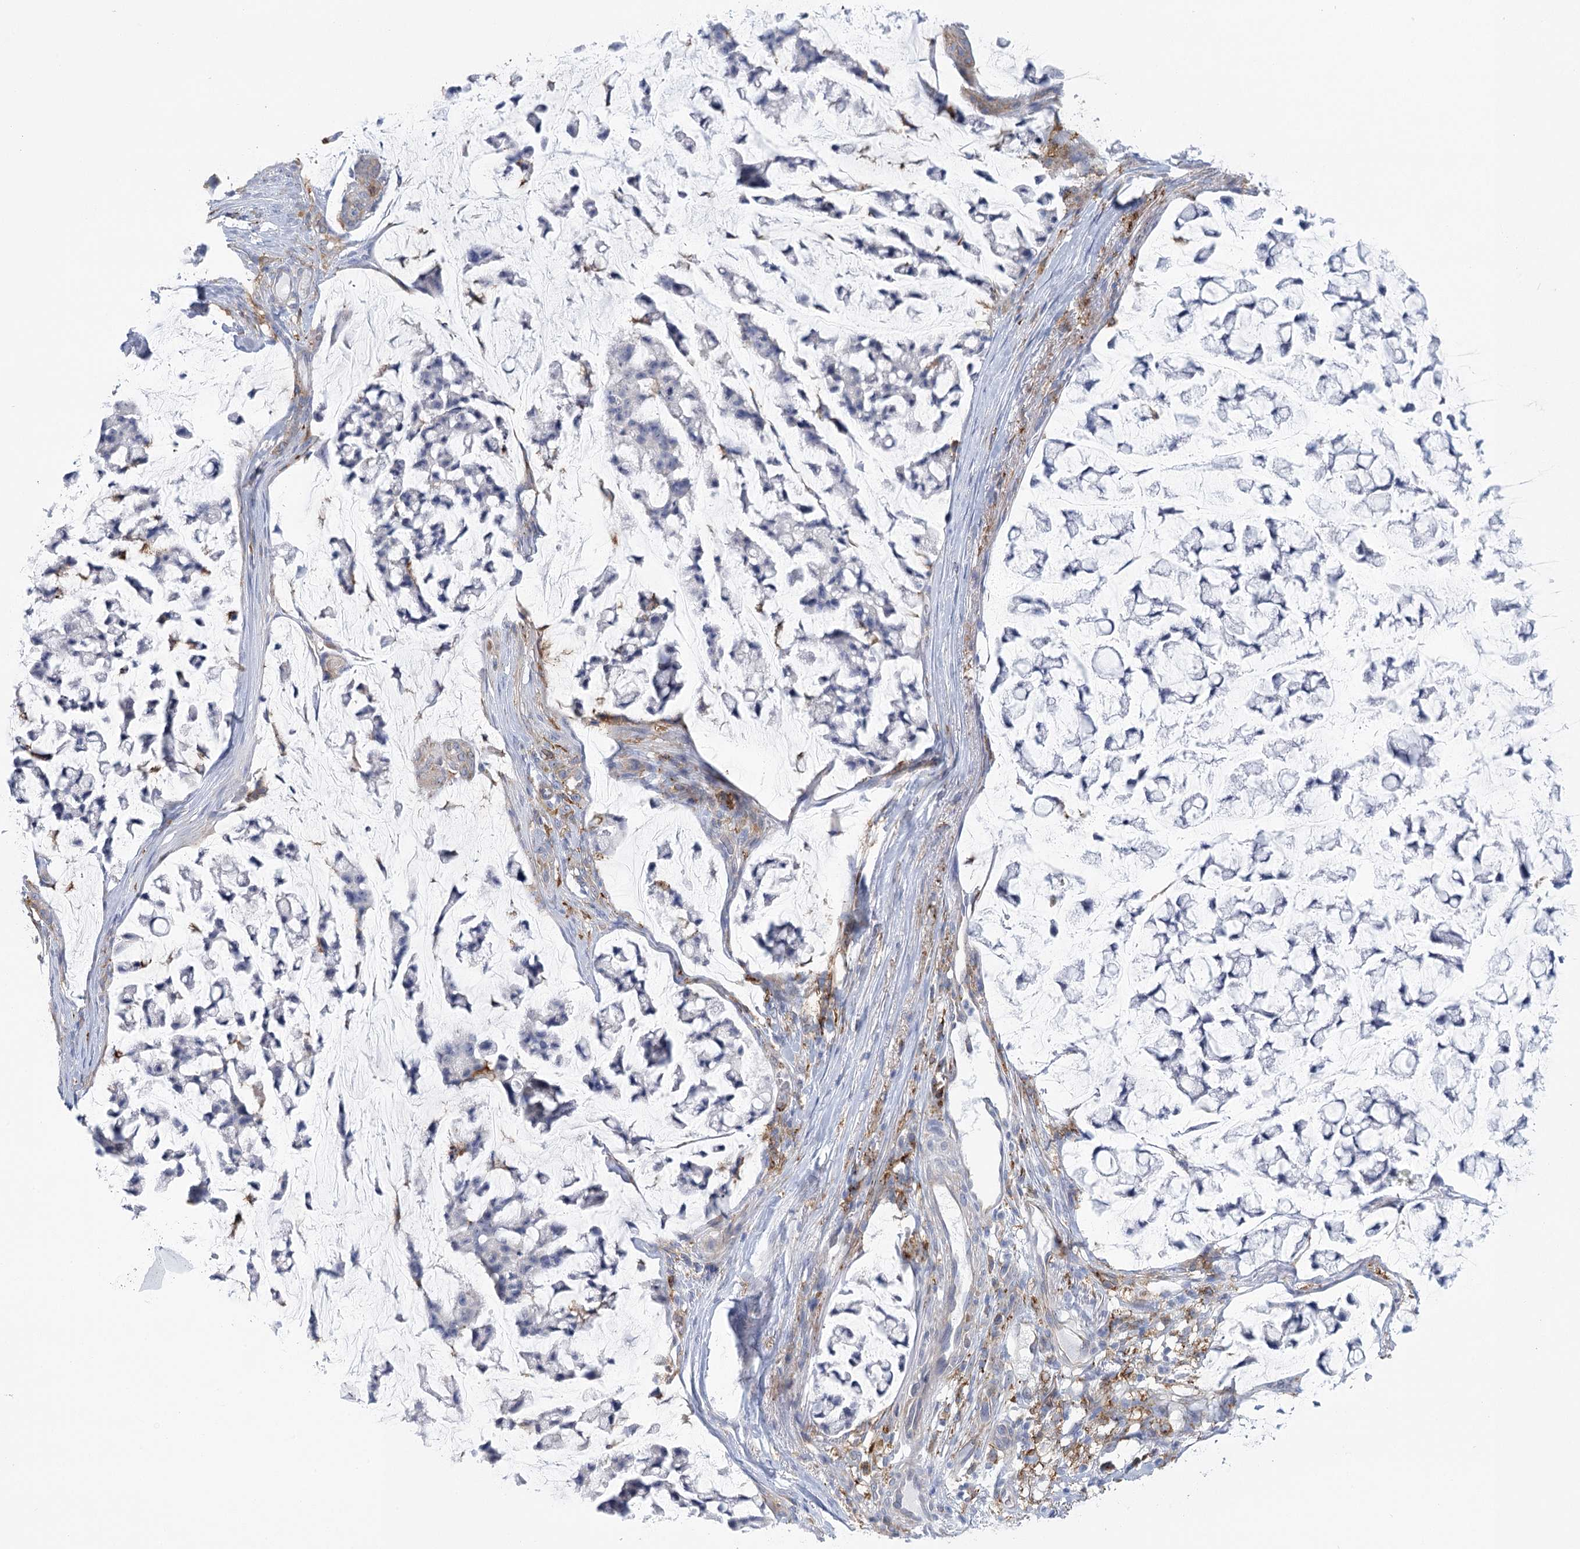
{"staining": {"intensity": "negative", "quantity": "none", "location": "none"}, "tissue": "stomach cancer", "cell_type": "Tumor cells", "image_type": "cancer", "snomed": [{"axis": "morphology", "description": "Adenocarcinoma, NOS"}, {"axis": "topography", "description": "Stomach, lower"}], "caption": "Immunohistochemistry (IHC) of human stomach cancer shows no positivity in tumor cells.", "gene": "CCDC88A", "patient": {"sex": "male", "age": 67}}